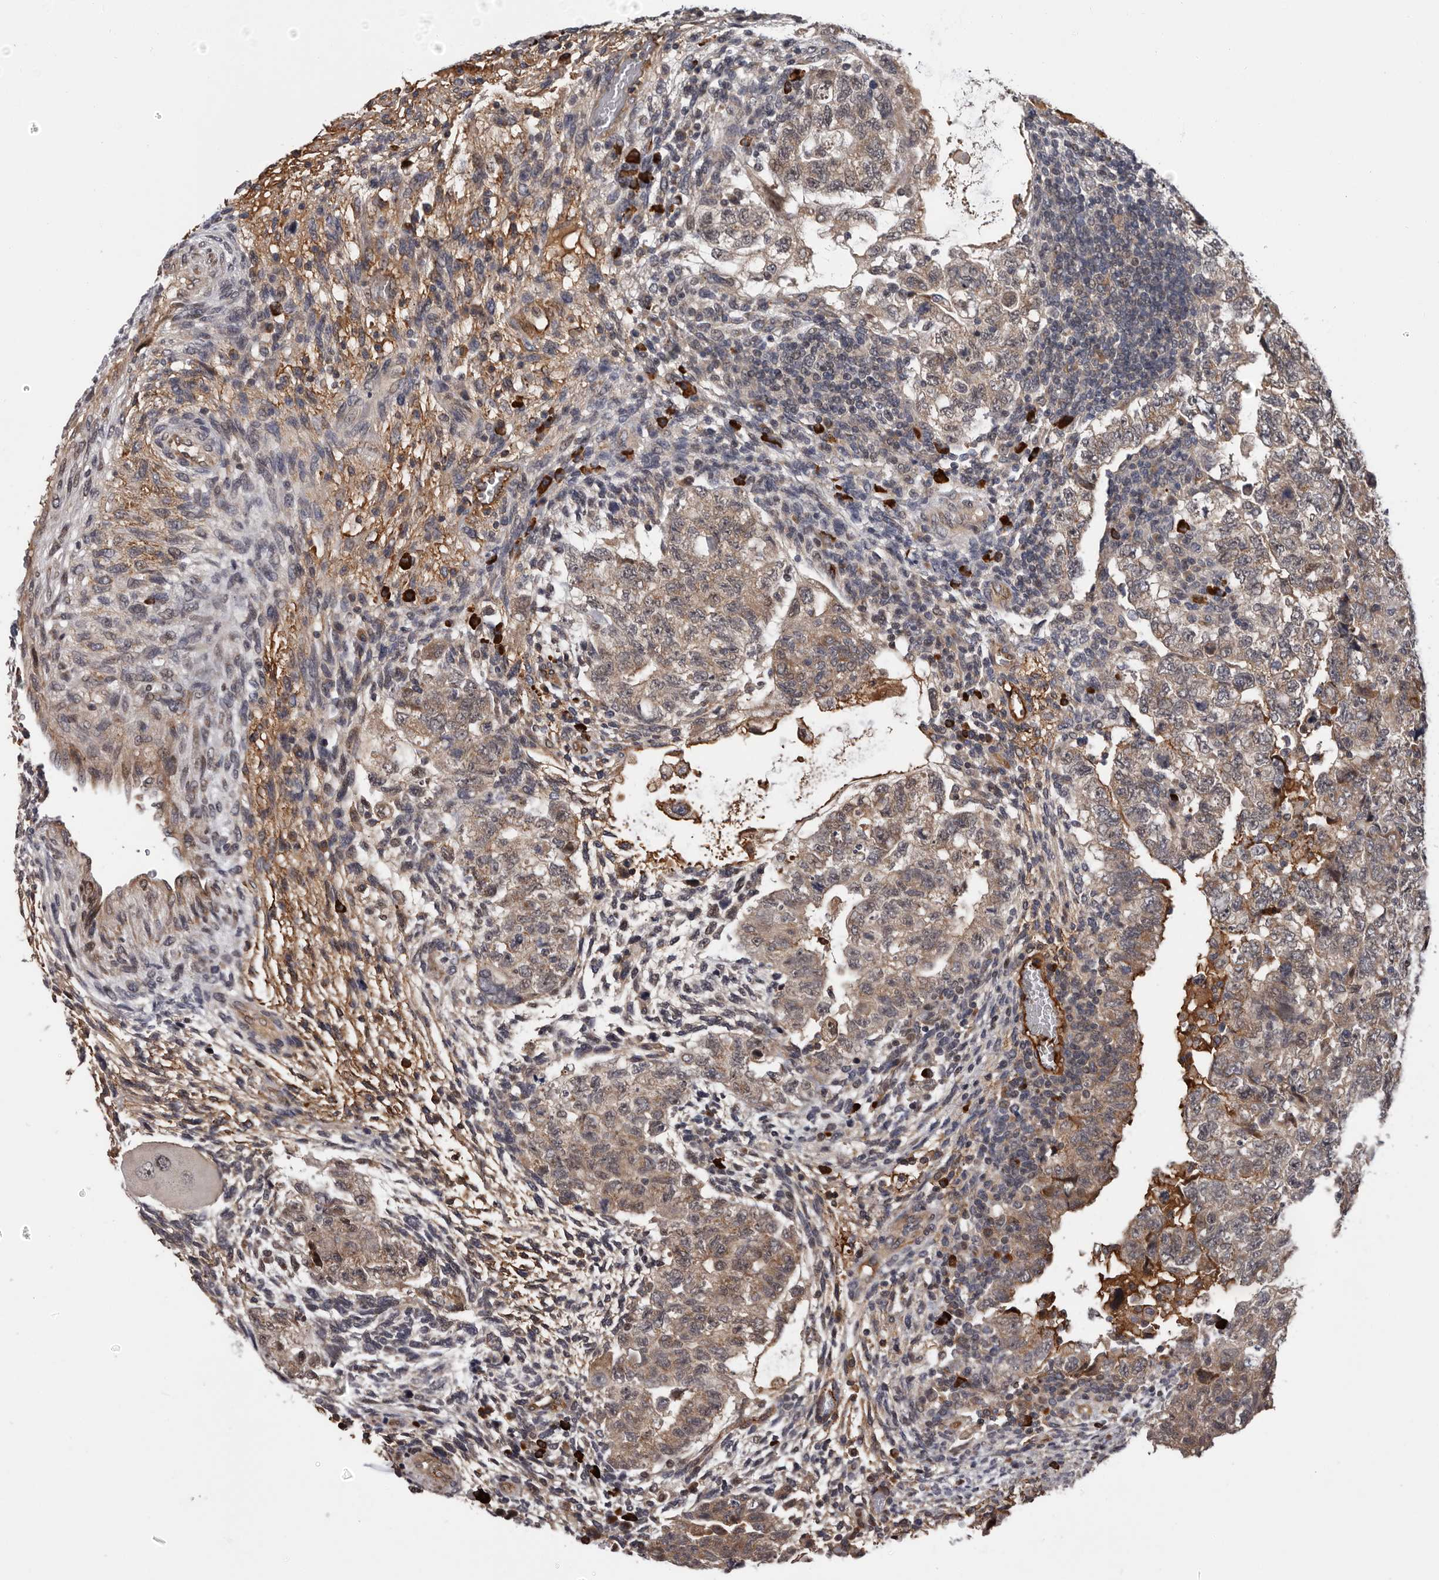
{"staining": {"intensity": "weak", "quantity": ">75%", "location": "cytoplasmic/membranous"}, "tissue": "testis cancer", "cell_type": "Tumor cells", "image_type": "cancer", "snomed": [{"axis": "morphology", "description": "Carcinoma, Embryonal, NOS"}, {"axis": "topography", "description": "Testis"}], "caption": "Protein analysis of testis cancer (embryonal carcinoma) tissue demonstrates weak cytoplasmic/membranous staining in approximately >75% of tumor cells. The staining was performed using DAB (3,3'-diaminobenzidine), with brown indicating positive protein expression. Nuclei are stained blue with hematoxylin.", "gene": "MED8", "patient": {"sex": "male", "age": 36}}